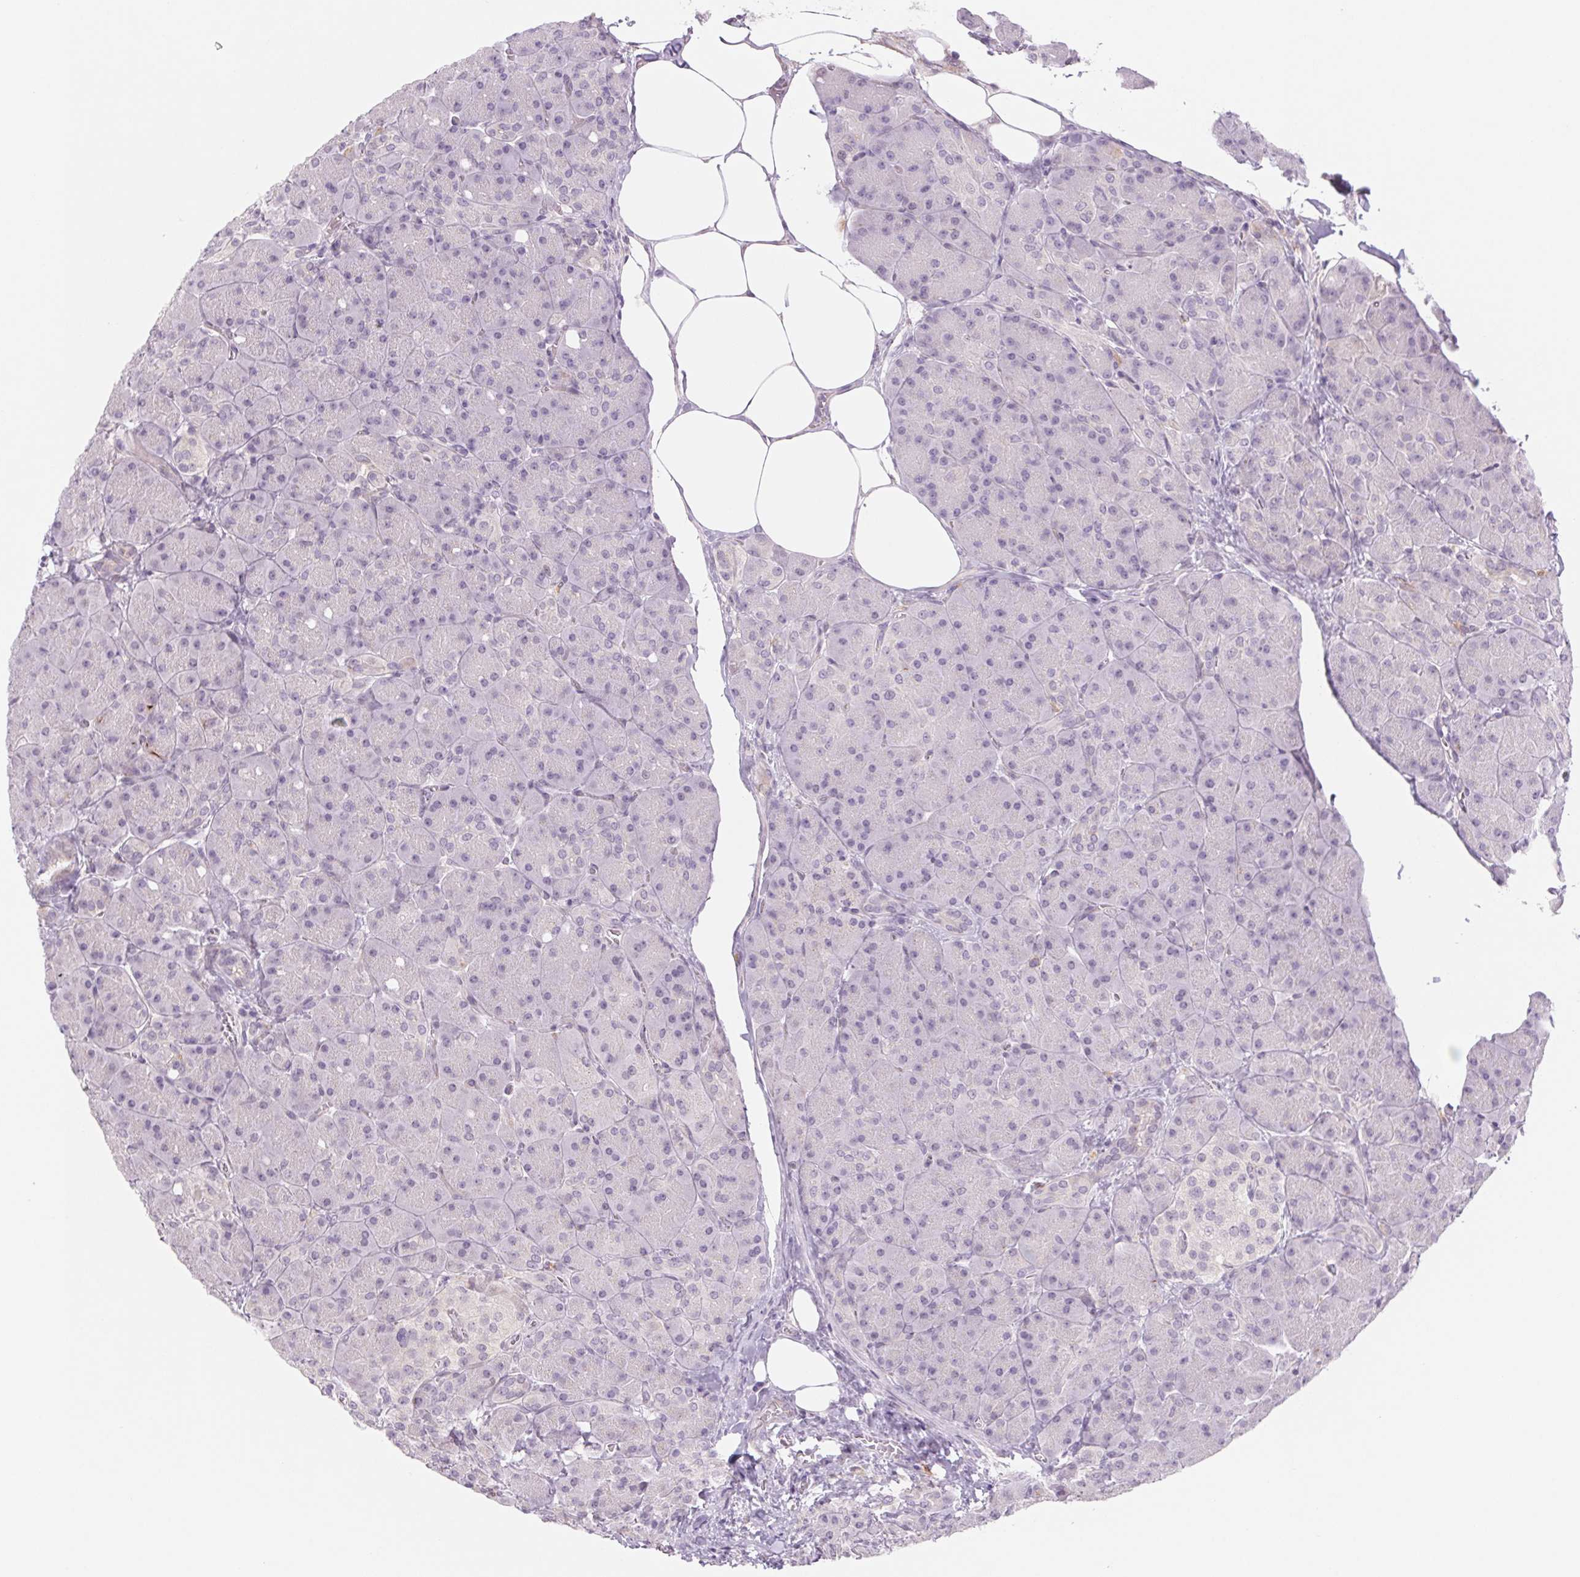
{"staining": {"intensity": "weak", "quantity": "<25%", "location": "cytoplasmic/membranous"}, "tissue": "pancreas", "cell_type": "Exocrine glandular cells", "image_type": "normal", "snomed": [{"axis": "morphology", "description": "Normal tissue, NOS"}, {"axis": "topography", "description": "Pancreas"}], "caption": "DAB immunohistochemical staining of normal pancreas reveals no significant positivity in exocrine glandular cells. (DAB immunohistochemistry visualized using brightfield microscopy, high magnification).", "gene": "KRT1", "patient": {"sex": "male", "age": 55}}